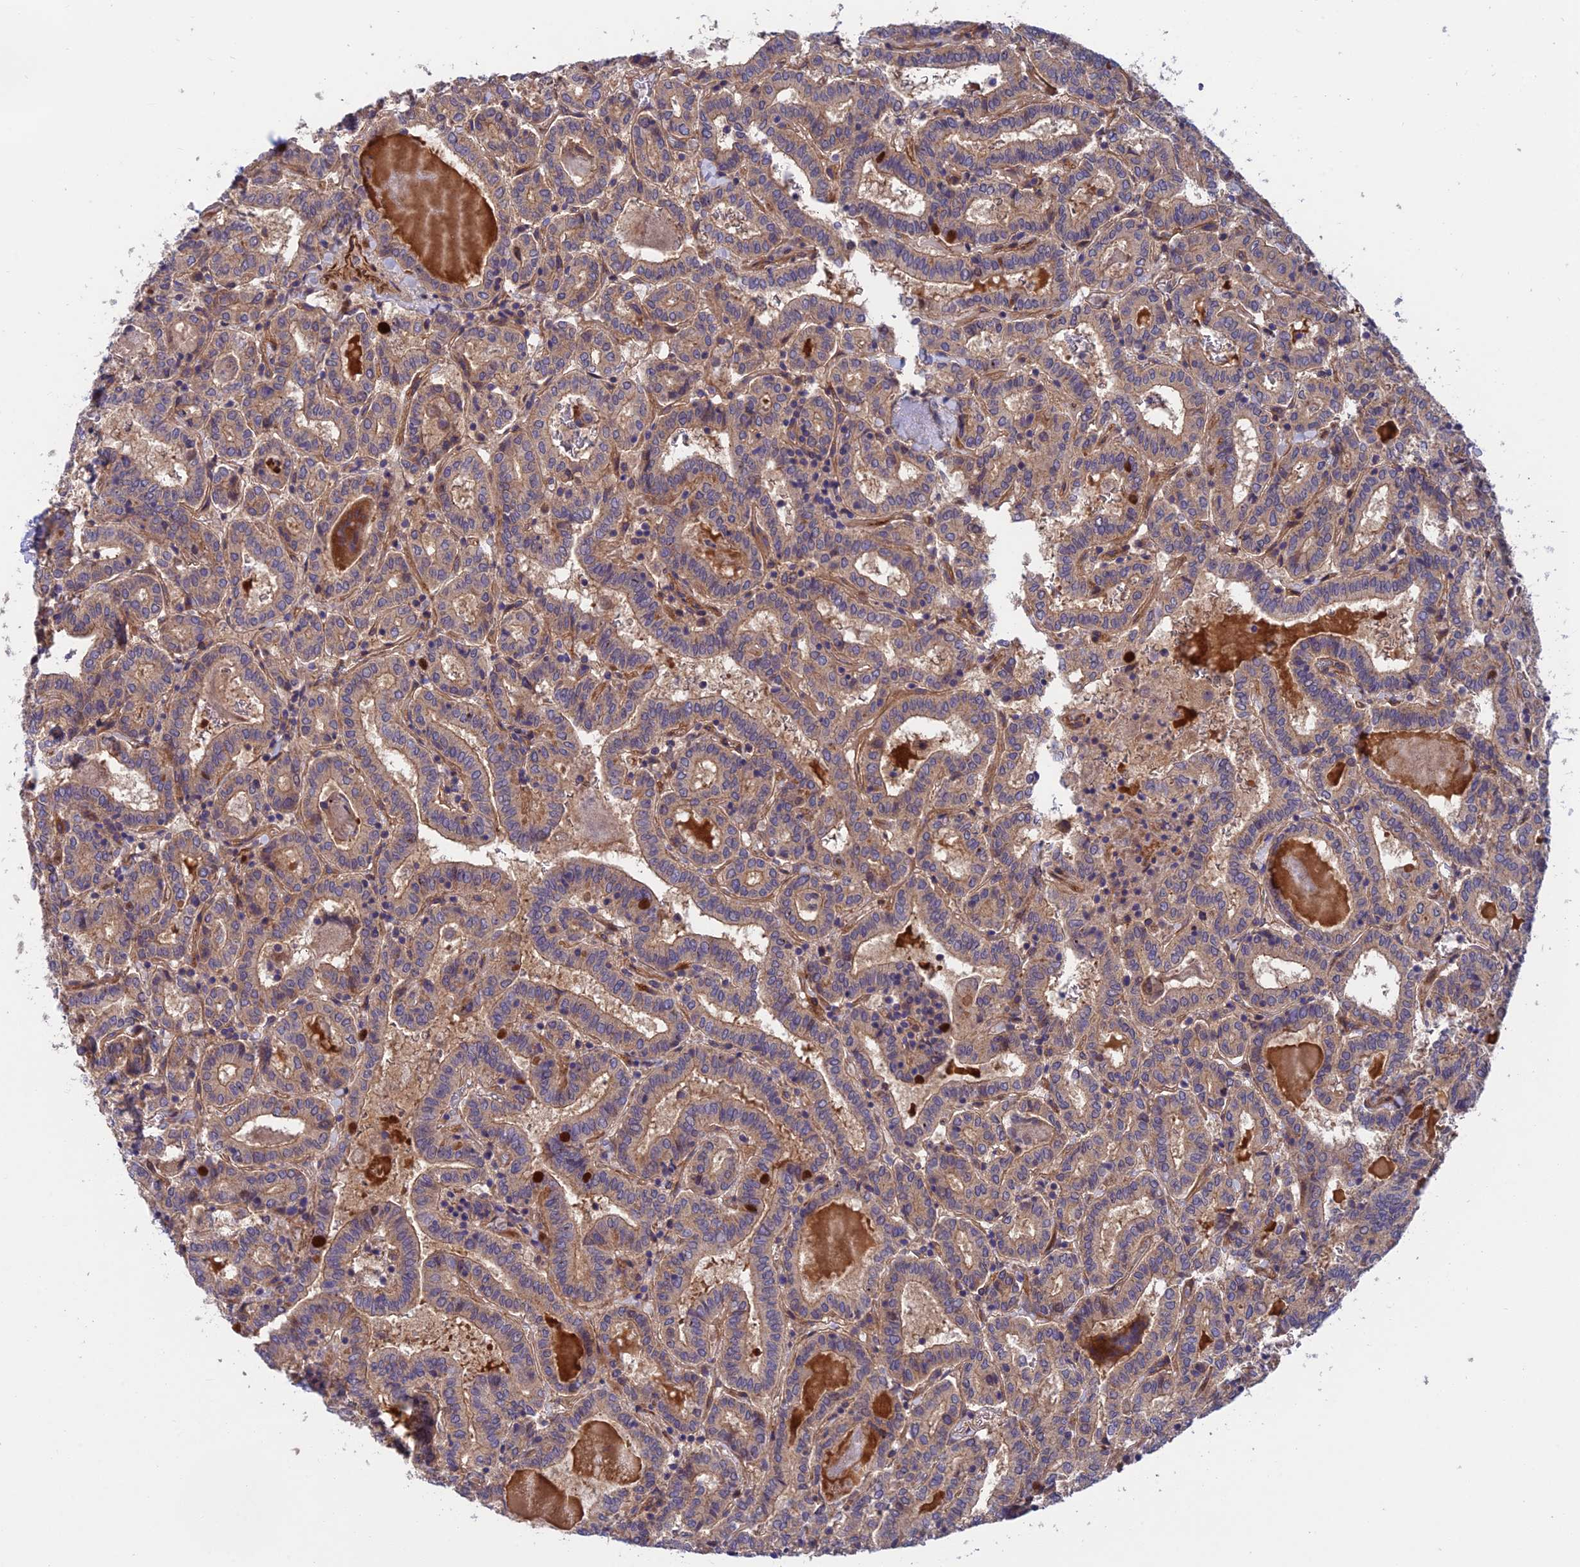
{"staining": {"intensity": "moderate", "quantity": ">75%", "location": "cytoplasmic/membranous"}, "tissue": "thyroid cancer", "cell_type": "Tumor cells", "image_type": "cancer", "snomed": [{"axis": "morphology", "description": "Papillary adenocarcinoma, NOS"}, {"axis": "topography", "description": "Thyroid gland"}], "caption": "Protein staining exhibits moderate cytoplasmic/membranous expression in about >75% of tumor cells in thyroid cancer.", "gene": "ADAMTS15", "patient": {"sex": "female", "age": 72}}